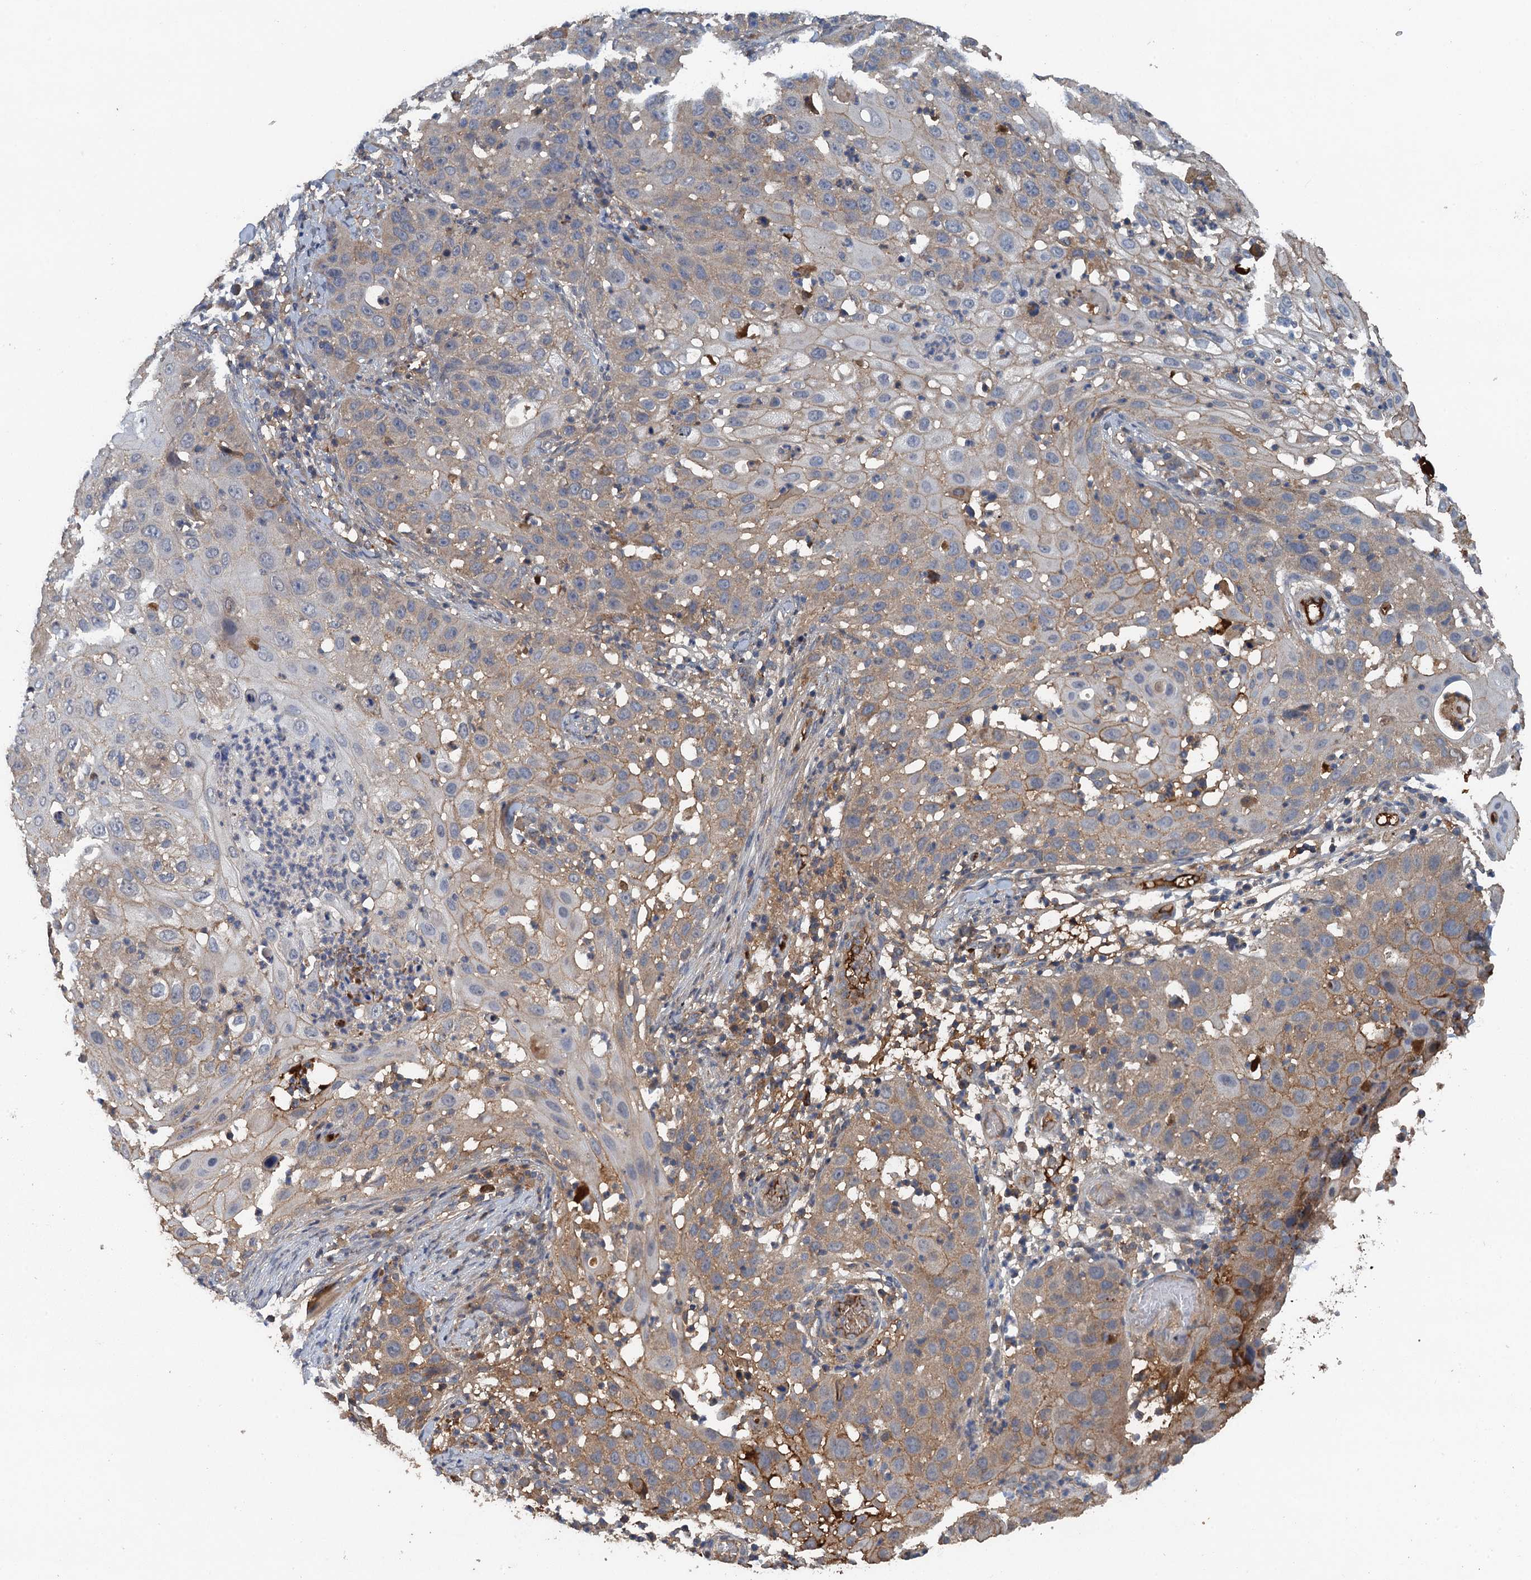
{"staining": {"intensity": "weak", "quantity": "<25%", "location": "cytoplasmic/membranous"}, "tissue": "skin cancer", "cell_type": "Tumor cells", "image_type": "cancer", "snomed": [{"axis": "morphology", "description": "Squamous cell carcinoma, NOS"}, {"axis": "topography", "description": "Skin"}], "caption": "Tumor cells are negative for protein expression in human skin cancer (squamous cell carcinoma).", "gene": "HAPLN3", "patient": {"sex": "female", "age": 44}}